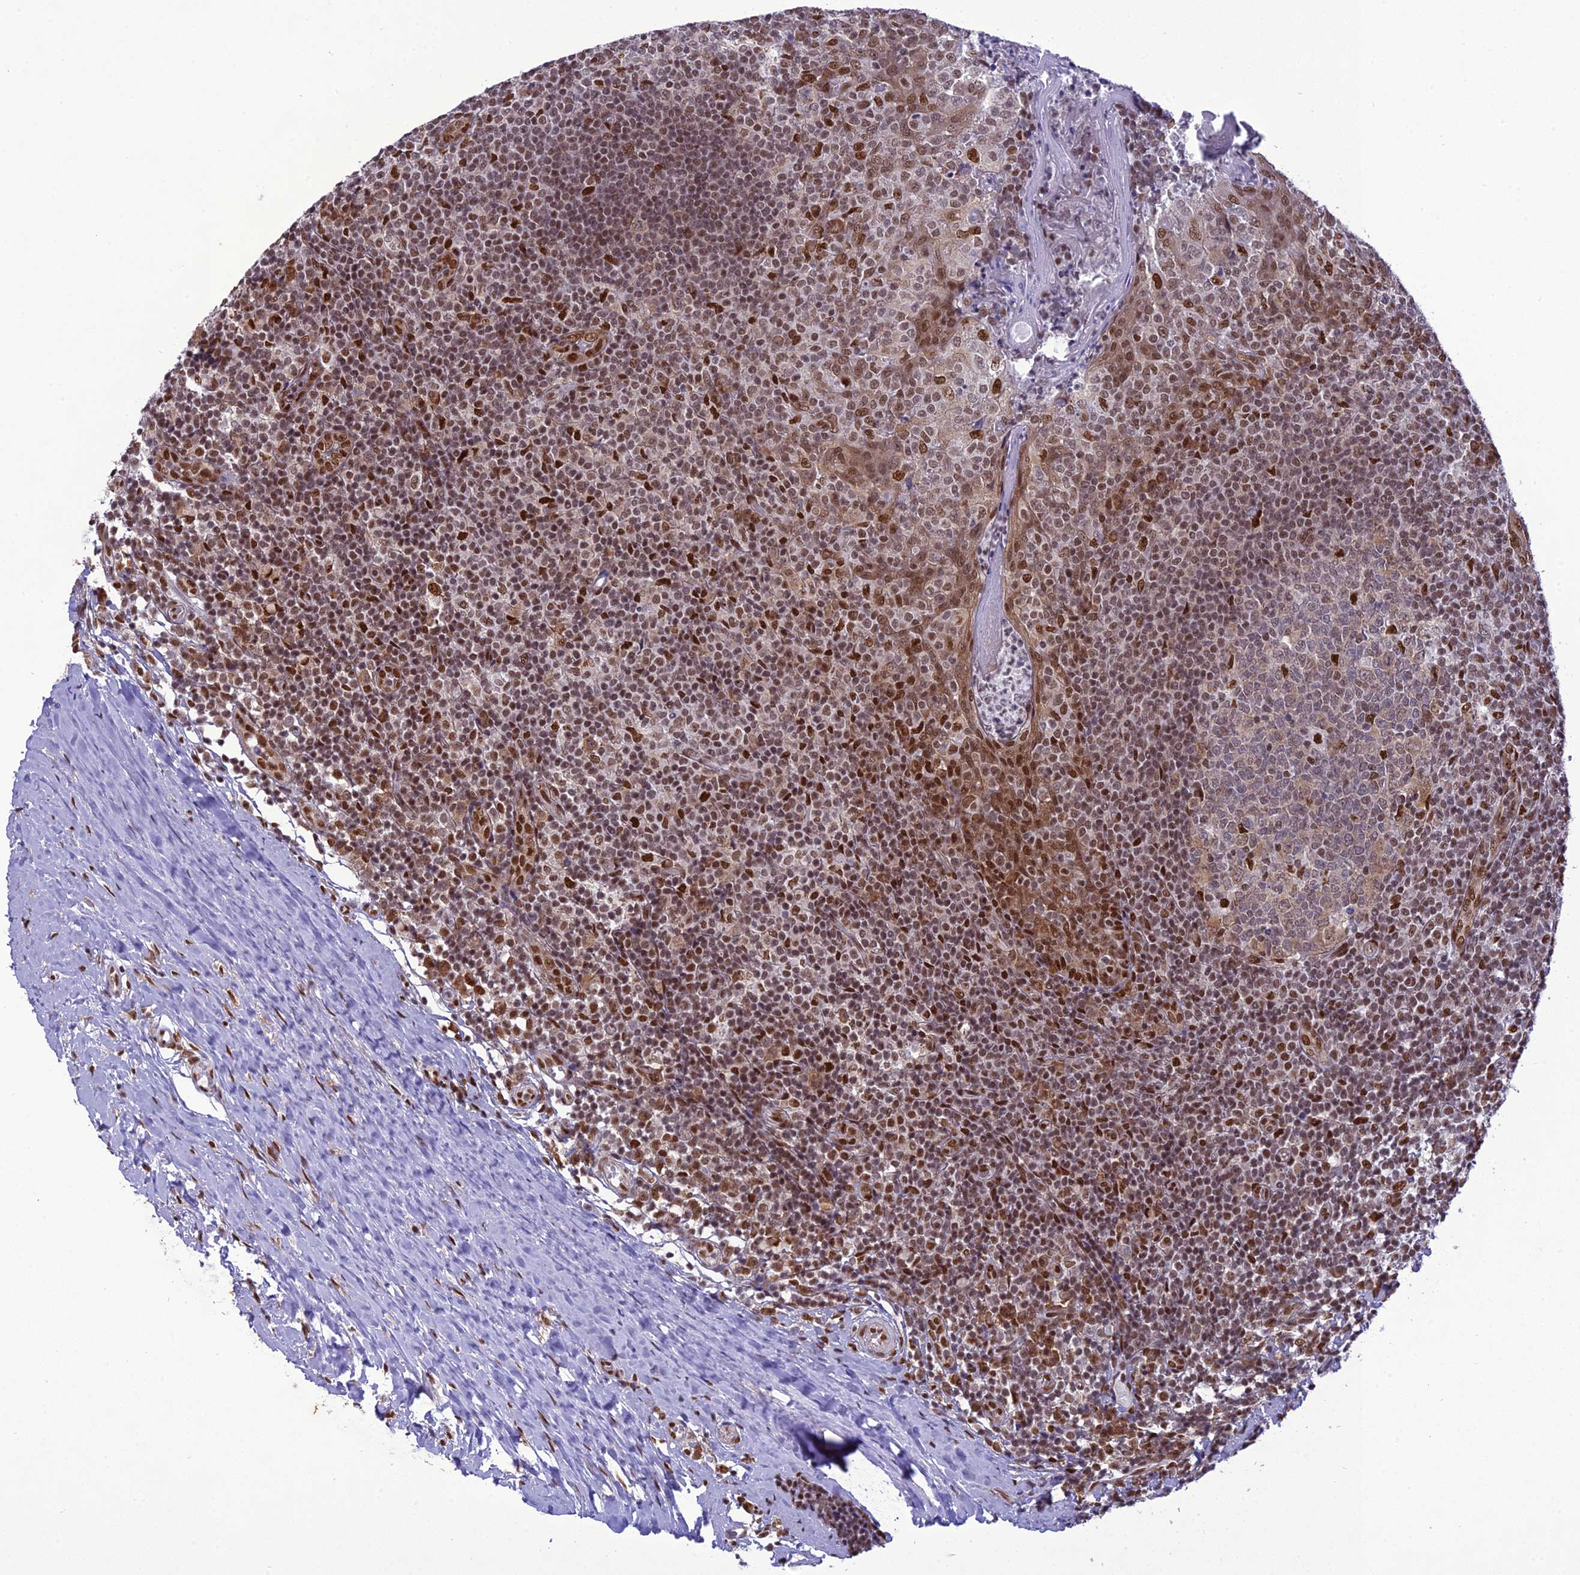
{"staining": {"intensity": "strong", "quantity": "<25%", "location": "nuclear"}, "tissue": "tonsil", "cell_type": "Germinal center cells", "image_type": "normal", "snomed": [{"axis": "morphology", "description": "Normal tissue, NOS"}, {"axis": "topography", "description": "Tonsil"}], "caption": "DAB (3,3'-diaminobenzidine) immunohistochemical staining of benign human tonsil displays strong nuclear protein staining in approximately <25% of germinal center cells. (Brightfield microscopy of DAB IHC at high magnification).", "gene": "DDX1", "patient": {"sex": "female", "age": 19}}